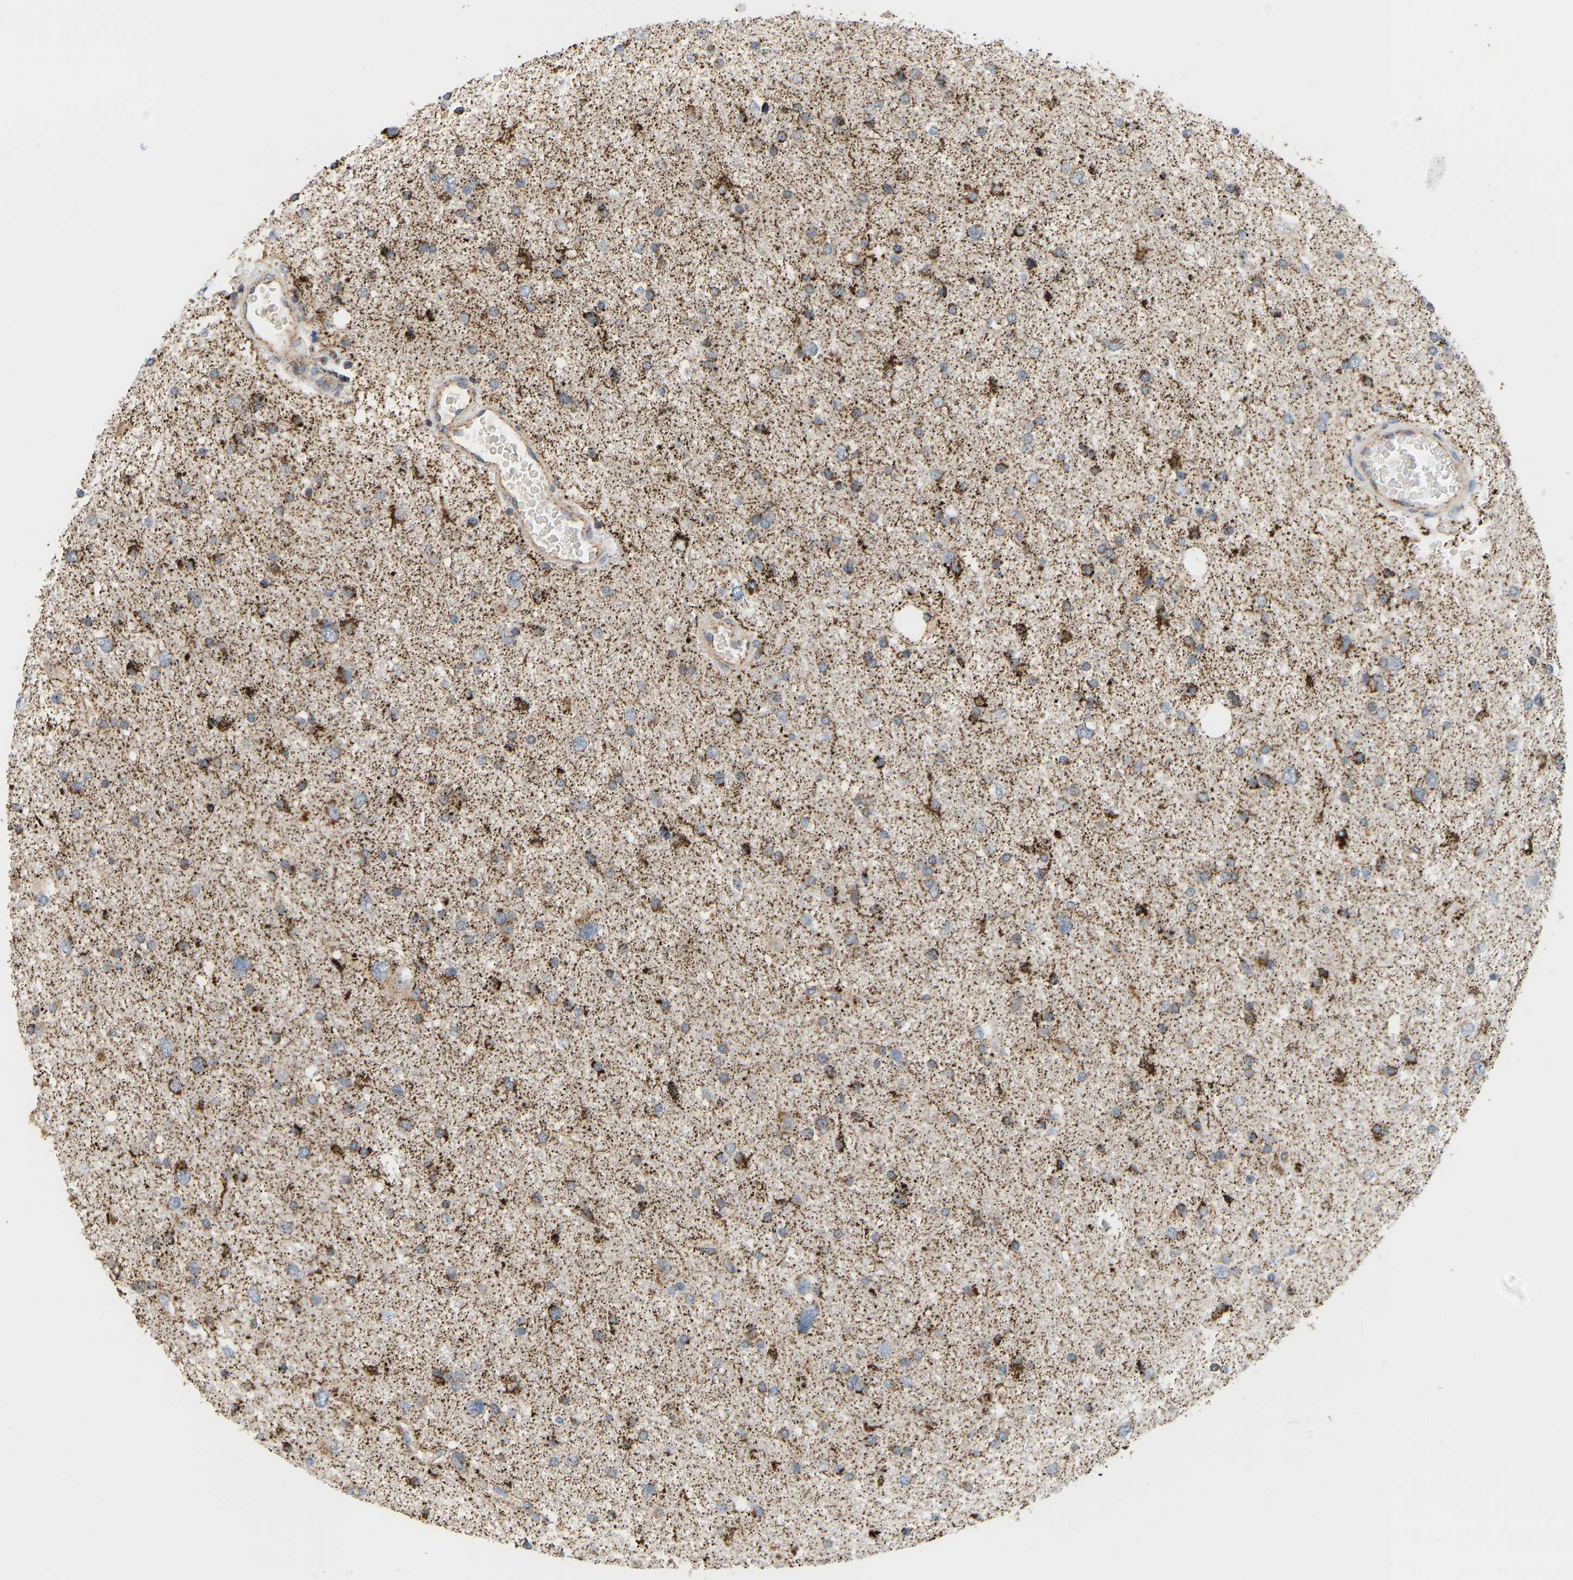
{"staining": {"intensity": "strong", "quantity": "25%-75%", "location": "cytoplasmic/membranous"}, "tissue": "glioma", "cell_type": "Tumor cells", "image_type": "cancer", "snomed": [{"axis": "morphology", "description": "Glioma, malignant, Low grade"}, {"axis": "topography", "description": "Brain"}], "caption": "Immunohistochemistry histopathology image of neoplastic tissue: glioma stained using IHC displays high levels of strong protein expression localized specifically in the cytoplasmic/membranous of tumor cells, appearing as a cytoplasmic/membranous brown color.", "gene": "GPSM2", "patient": {"sex": "female", "age": 37}}